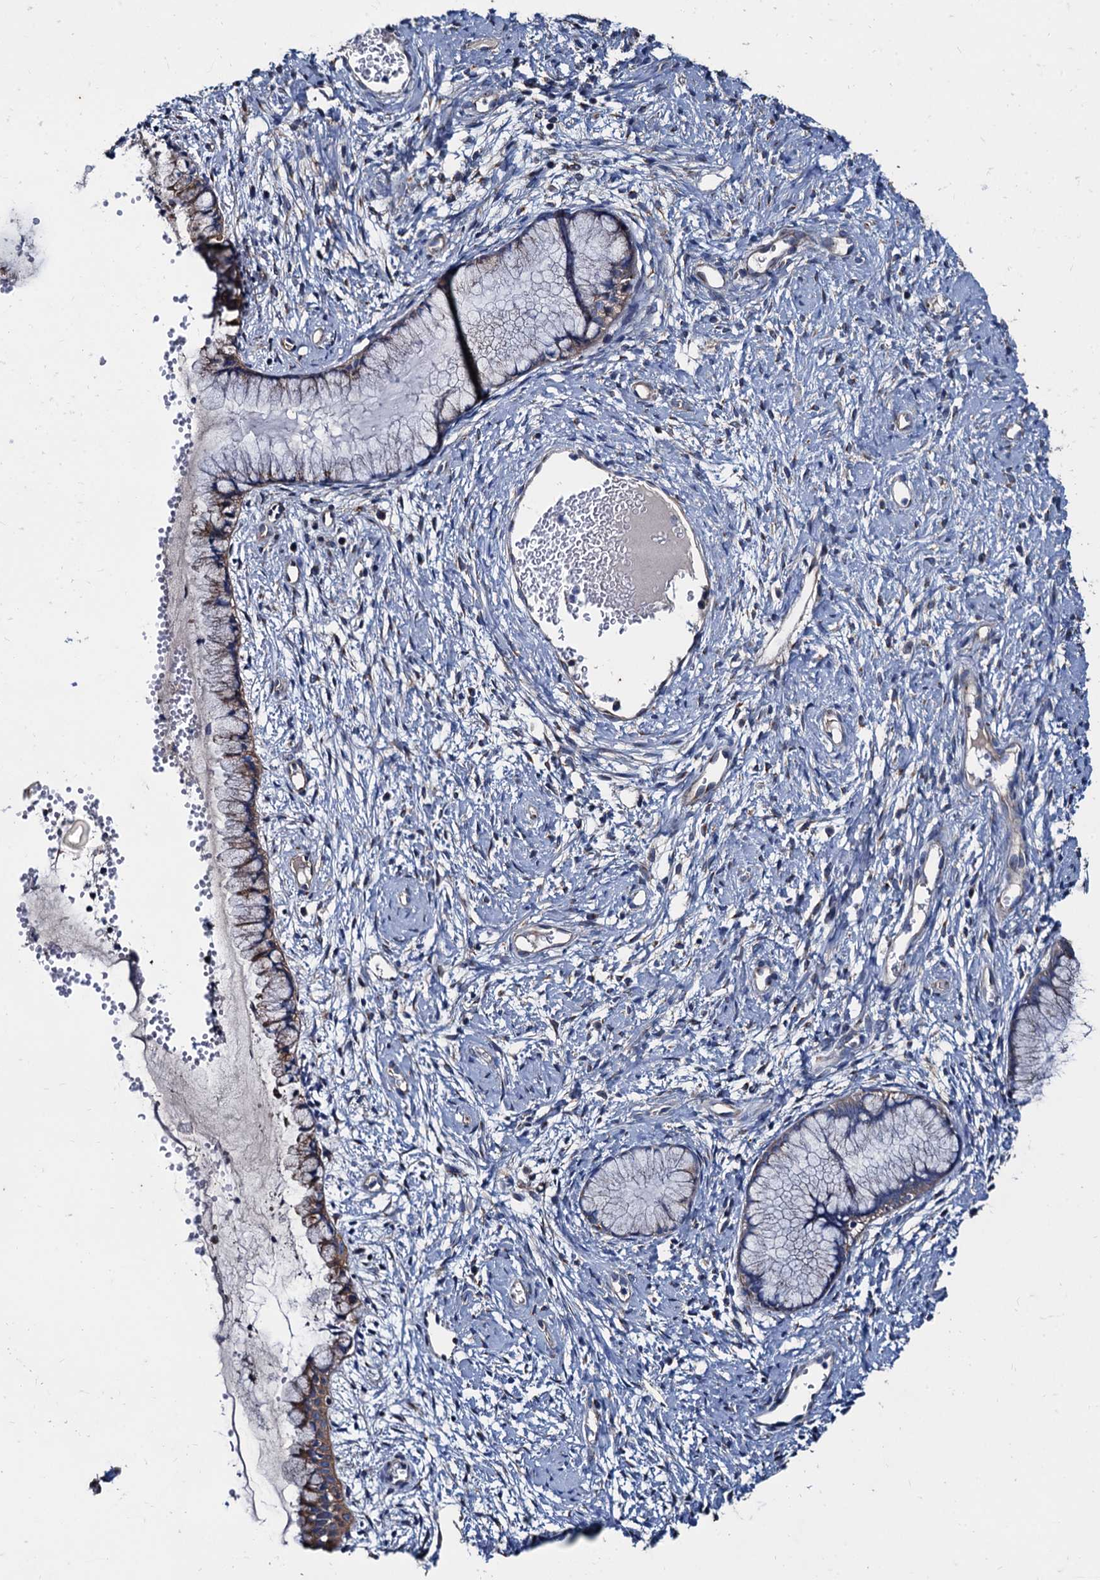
{"staining": {"intensity": "weak", "quantity": "25%-75%", "location": "cytoplasmic/membranous"}, "tissue": "cervix", "cell_type": "Glandular cells", "image_type": "normal", "snomed": [{"axis": "morphology", "description": "Normal tissue, NOS"}, {"axis": "topography", "description": "Cervix"}], "caption": "A high-resolution micrograph shows IHC staining of benign cervix, which demonstrates weak cytoplasmic/membranous staining in approximately 25%-75% of glandular cells. (brown staining indicates protein expression, while blue staining denotes nuclei).", "gene": "NGRN", "patient": {"sex": "female", "age": 42}}